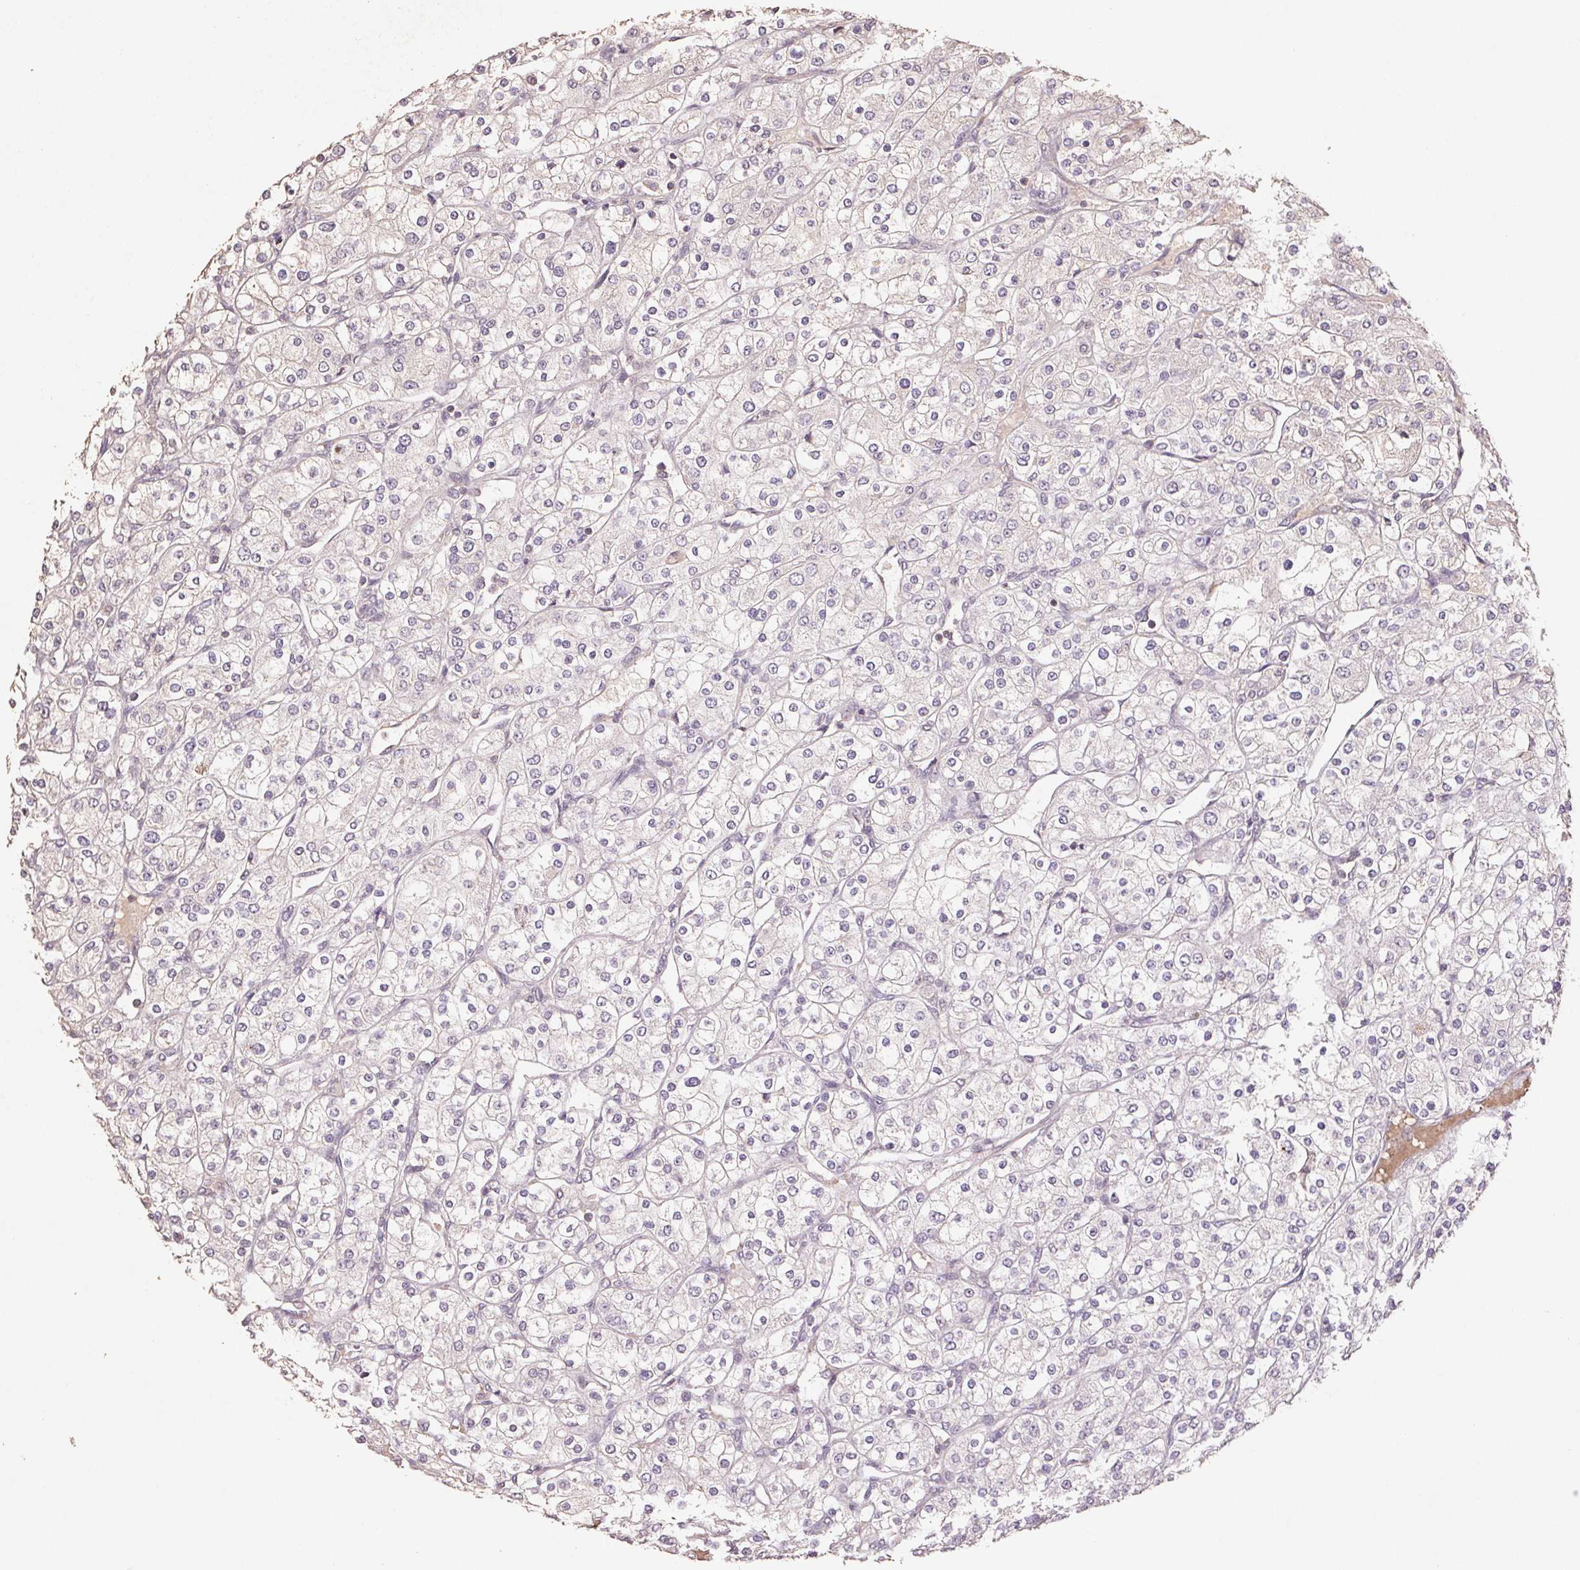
{"staining": {"intensity": "negative", "quantity": "none", "location": "none"}, "tissue": "renal cancer", "cell_type": "Tumor cells", "image_type": "cancer", "snomed": [{"axis": "morphology", "description": "Adenocarcinoma, NOS"}, {"axis": "topography", "description": "Kidney"}], "caption": "This is a photomicrograph of immunohistochemistry staining of renal adenocarcinoma, which shows no staining in tumor cells. (Immunohistochemistry, brightfield microscopy, high magnification).", "gene": "CENPF", "patient": {"sex": "male", "age": 80}}